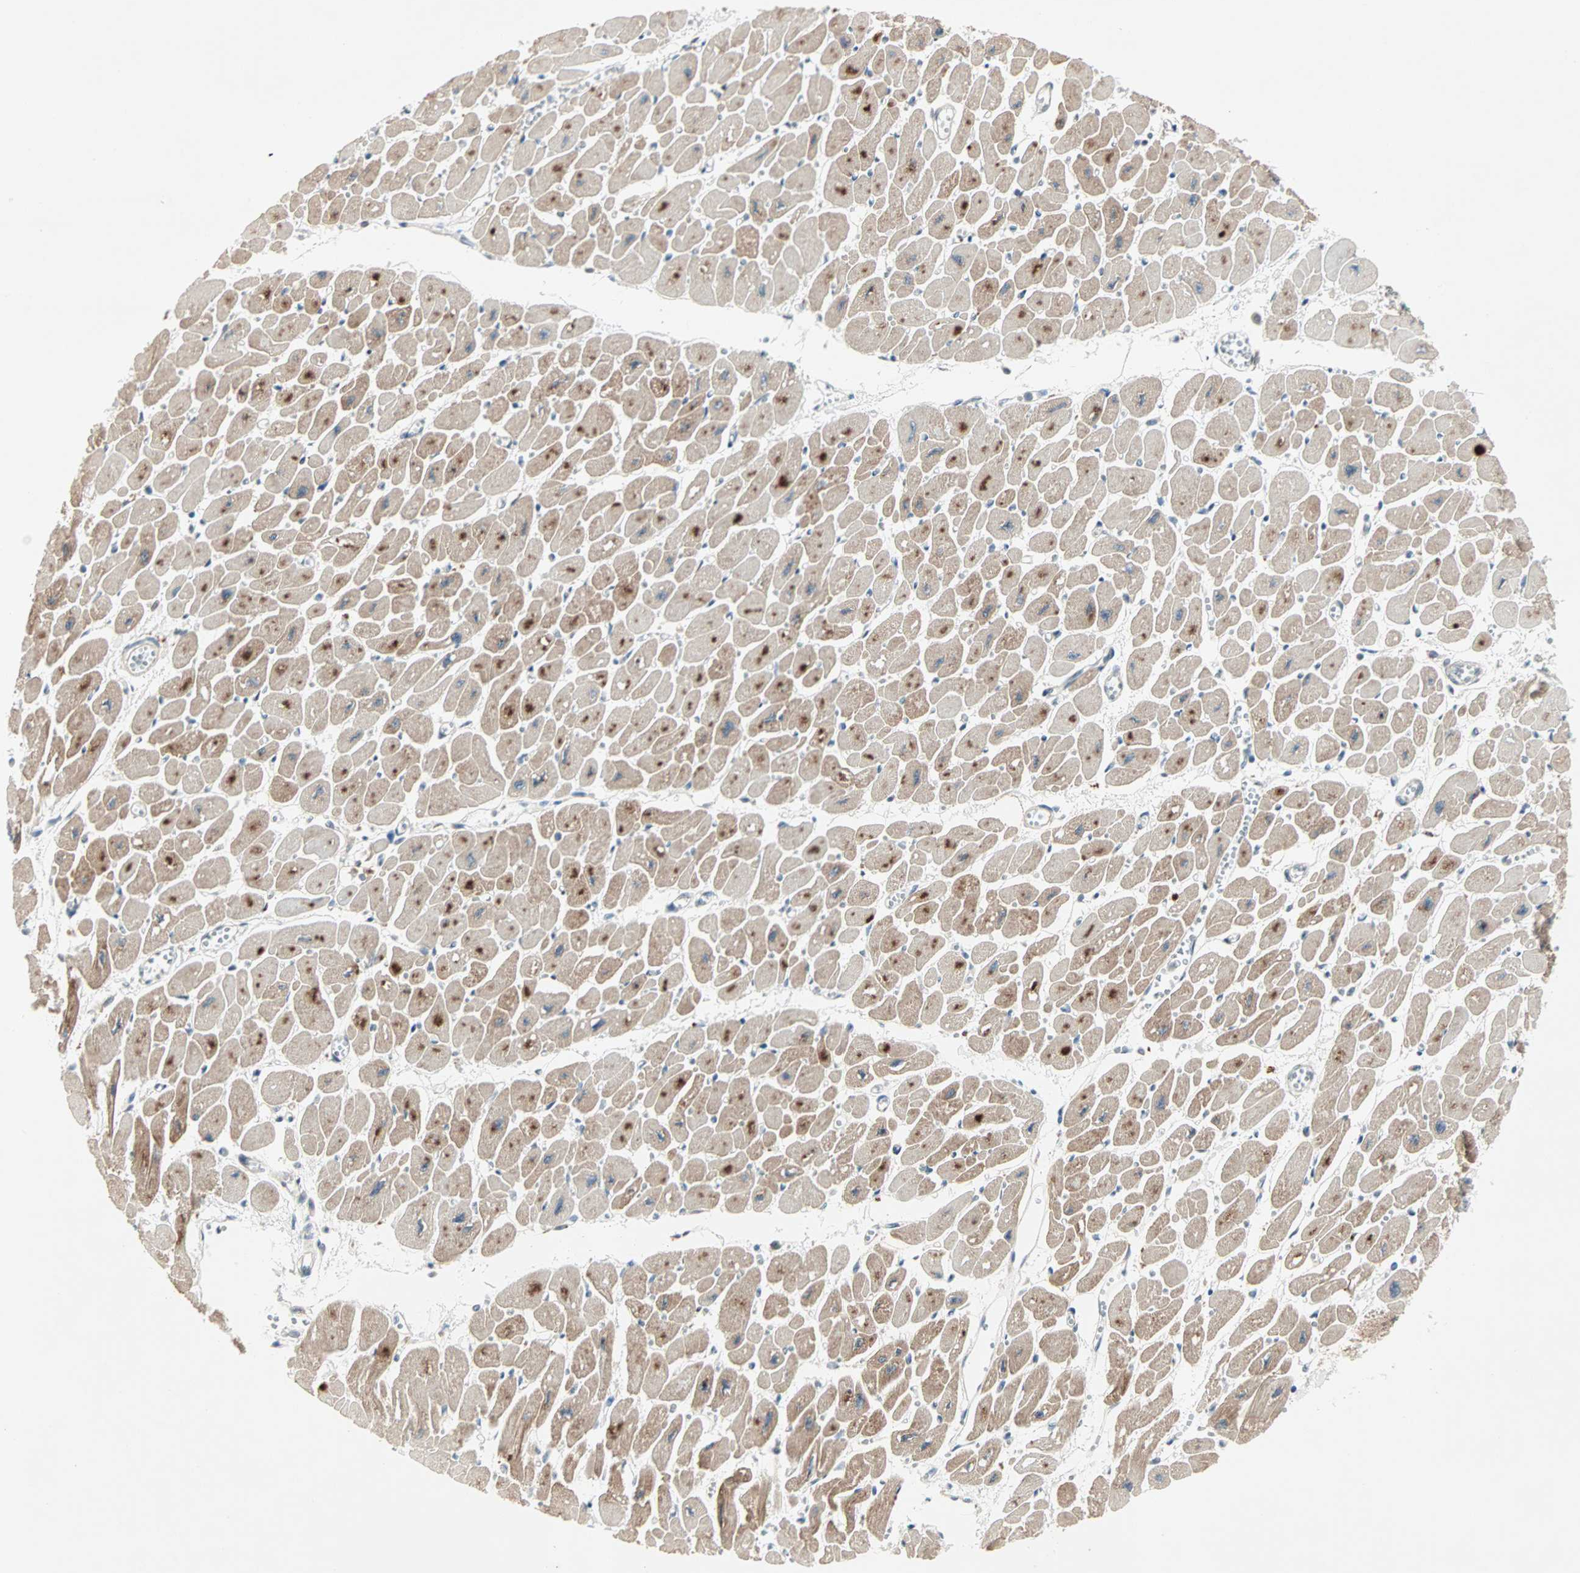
{"staining": {"intensity": "moderate", "quantity": "25%-75%", "location": "cytoplasmic/membranous"}, "tissue": "heart muscle", "cell_type": "Cardiomyocytes", "image_type": "normal", "snomed": [{"axis": "morphology", "description": "Normal tissue, NOS"}, {"axis": "topography", "description": "Heart"}], "caption": "Immunohistochemical staining of benign heart muscle demonstrates 25%-75% levels of moderate cytoplasmic/membranous protein positivity in about 25%-75% of cardiomyocytes. The staining was performed using DAB (3,3'-diaminobenzidine) to visualize the protein expression in brown, while the nuclei were stained in blue with hematoxylin (Magnification: 20x).", "gene": "PGBD1", "patient": {"sex": "female", "age": 54}}